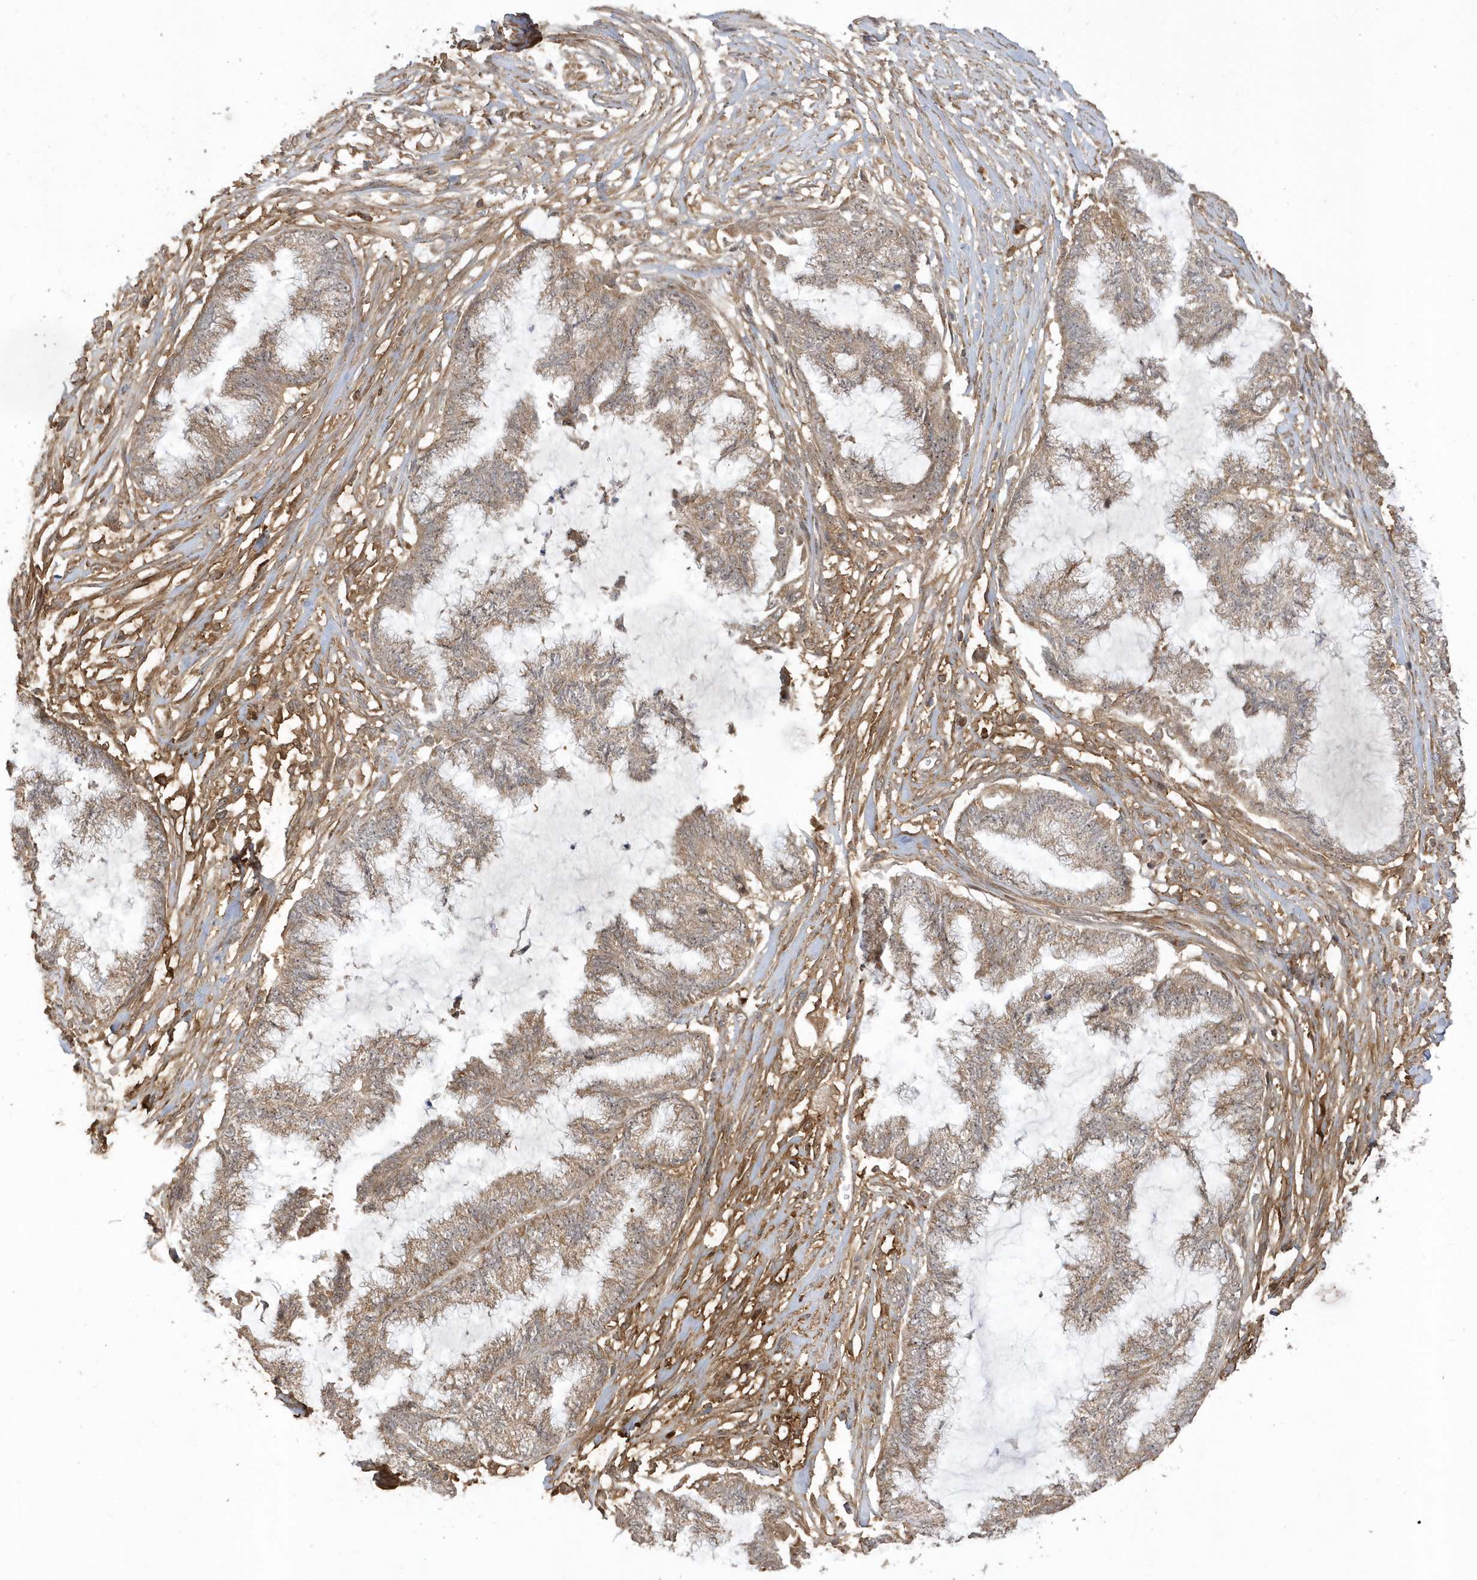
{"staining": {"intensity": "moderate", "quantity": ">75%", "location": "cytoplasmic/membranous"}, "tissue": "endometrial cancer", "cell_type": "Tumor cells", "image_type": "cancer", "snomed": [{"axis": "morphology", "description": "Adenocarcinoma, NOS"}, {"axis": "topography", "description": "Endometrium"}], "caption": "Immunohistochemistry photomicrograph of neoplastic tissue: human endometrial cancer stained using immunohistochemistry reveals medium levels of moderate protein expression localized specifically in the cytoplasmic/membranous of tumor cells, appearing as a cytoplasmic/membranous brown color.", "gene": "ECM2", "patient": {"sex": "female", "age": 86}}